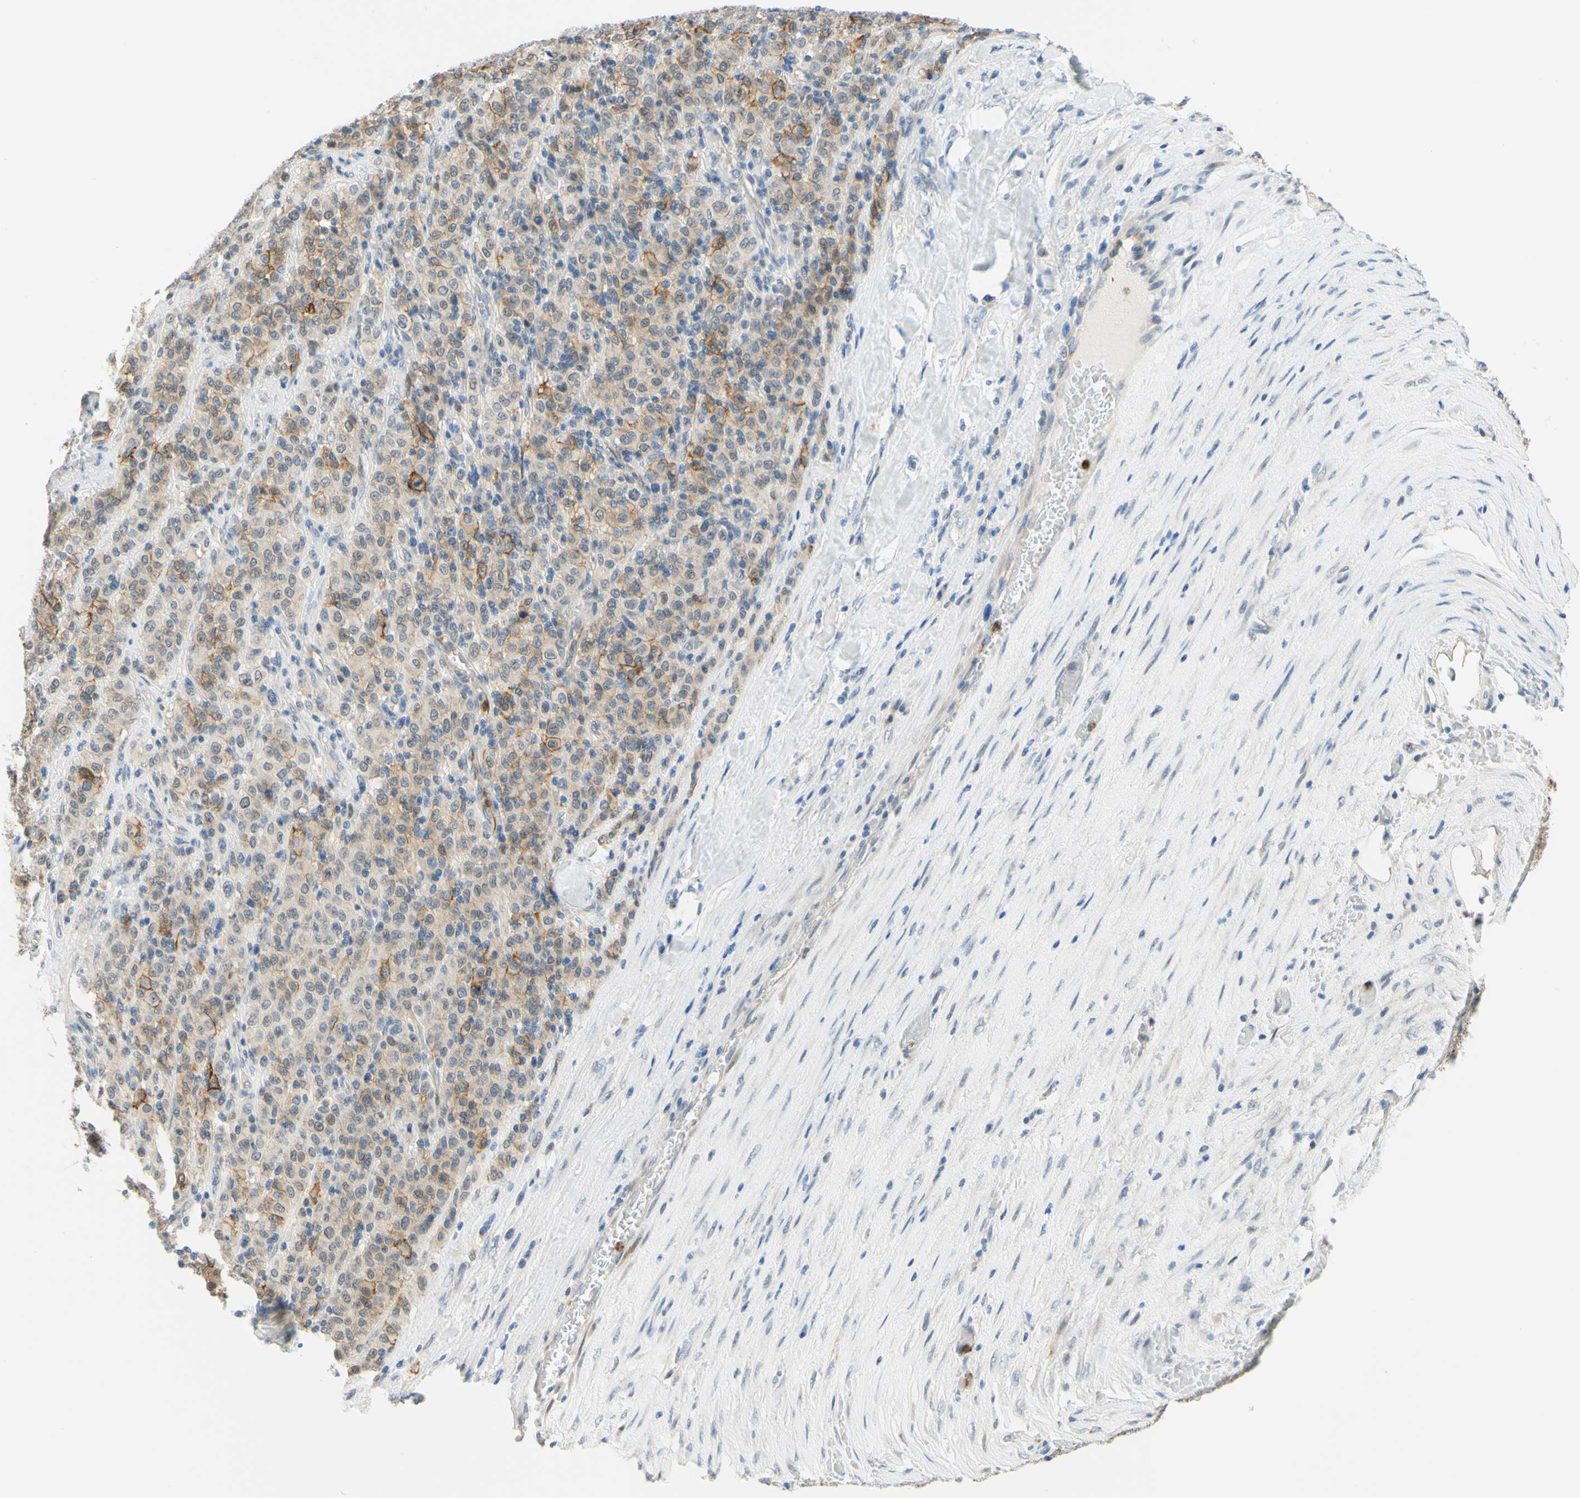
{"staining": {"intensity": "weak", "quantity": ">75%", "location": "cytoplasmic/membranous"}, "tissue": "melanoma", "cell_type": "Tumor cells", "image_type": "cancer", "snomed": [{"axis": "morphology", "description": "Malignant melanoma, Metastatic site"}, {"axis": "topography", "description": "Pancreas"}], "caption": "This photomicrograph exhibits immunohistochemistry staining of human malignant melanoma (metastatic site), with low weak cytoplasmic/membranous positivity in about >75% of tumor cells.", "gene": "TREM2", "patient": {"sex": "female", "age": 30}}